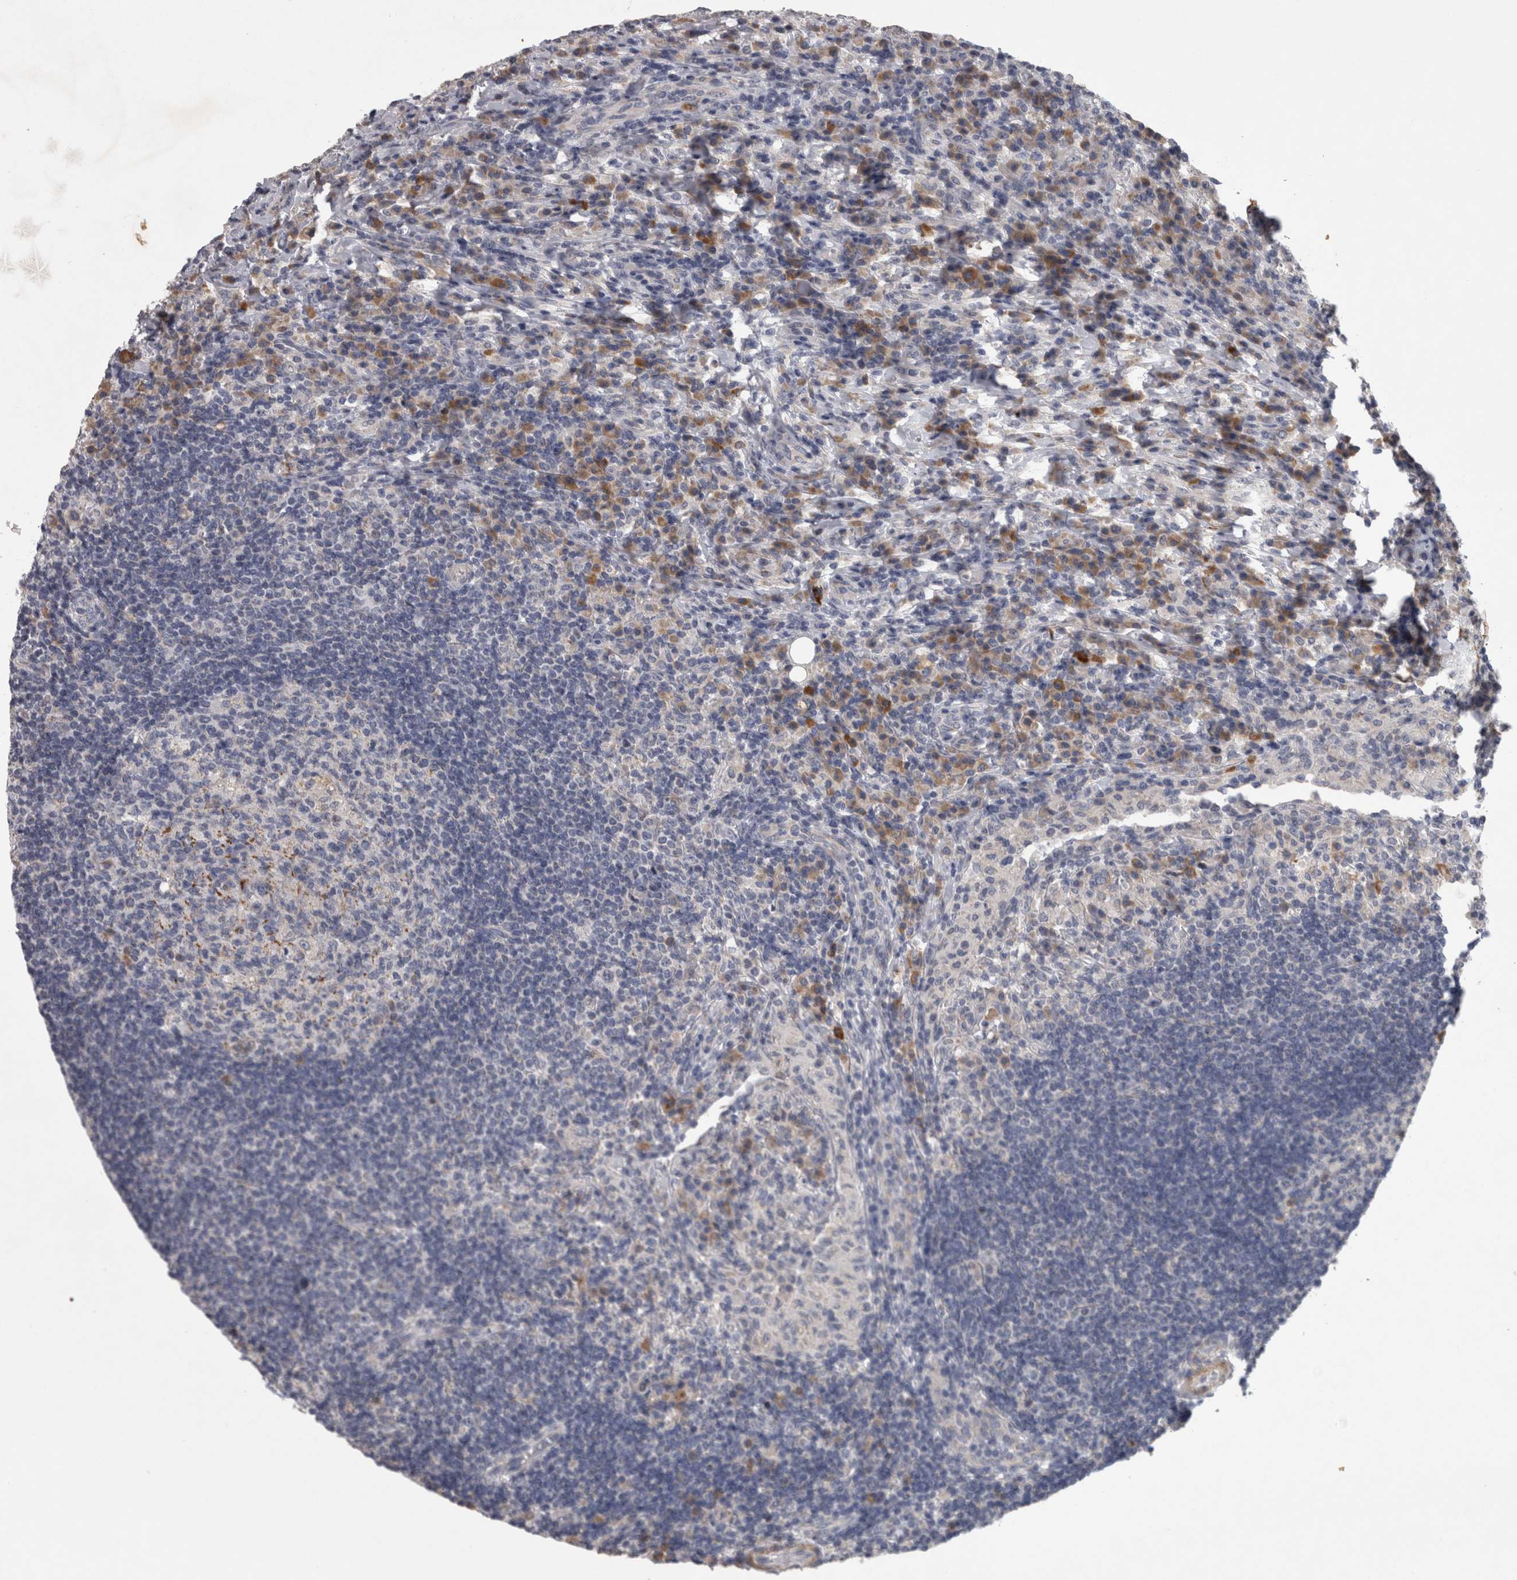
{"staining": {"intensity": "weak", "quantity": "<25%", "location": "cytoplasmic/membranous"}, "tissue": "lymph node", "cell_type": "Germinal center cells", "image_type": "normal", "snomed": [{"axis": "morphology", "description": "Normal tissue, NOS"}, {"axis": "topography", "description": "Lymph node"}], "caption": "This is an IHC photomicrograph of unremarkable lymph node. There is no positivity in germinal center cells.", "gene": "DBT", "patient": {"sex": "female", "age": 53}}